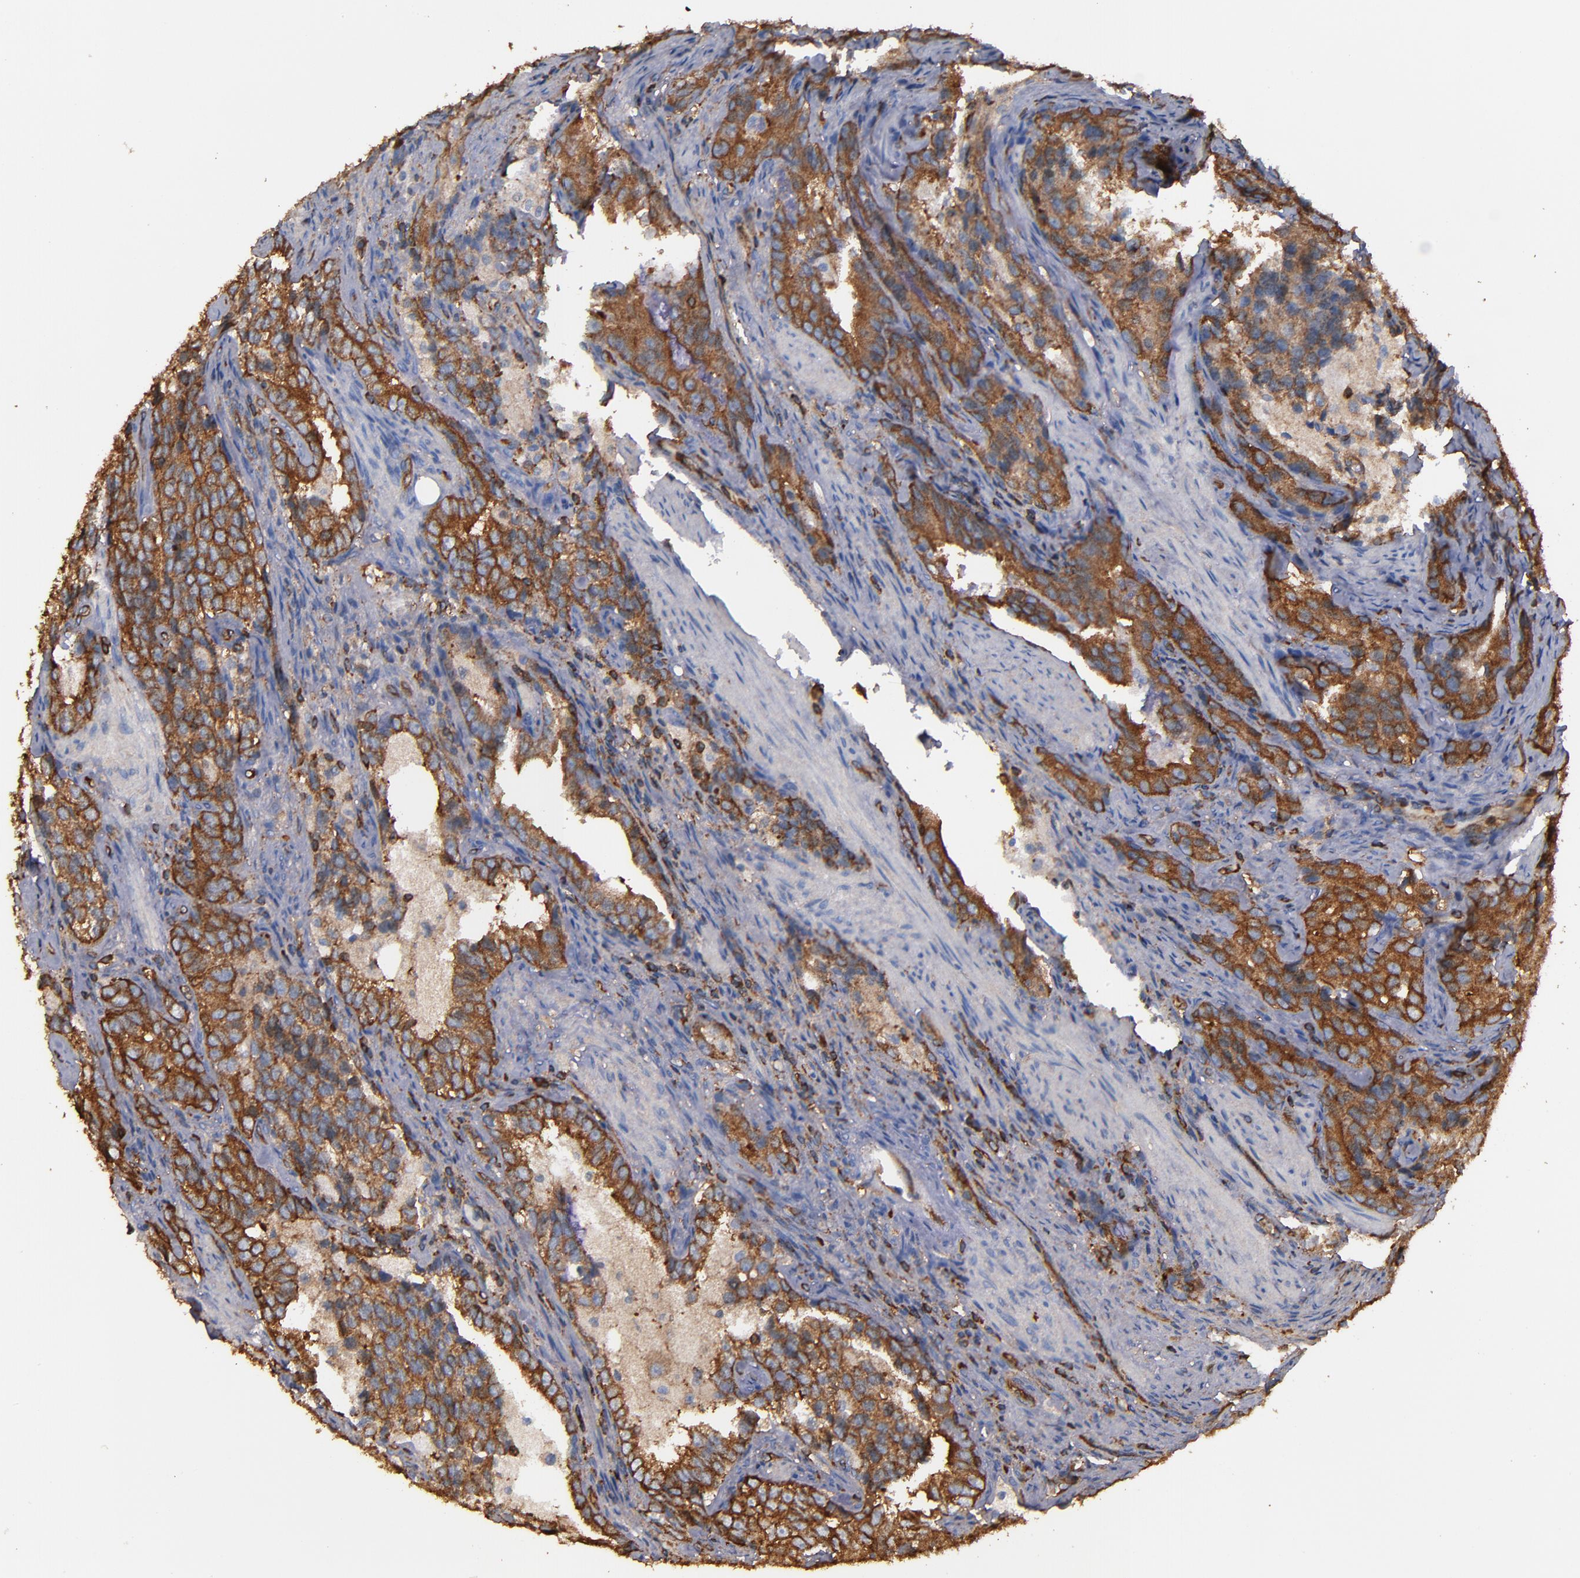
{"staining": {"intensity": "moderate", "quantity": ">75%", "location": "cytoplasmic/membranous"}, "tissue": "prostate cancer", "cell_type": "Tumor cells", "image_type": "cancer", "snomed": [{"axis": "morphology", "description": "Adenocarcinoma, High grade"}, {"axis": "topography", "description": "Prostate"}], "caption": "This is a micrograph of IHC staining of high-grade adenocarcinoma (prostate), which shows moderate expression in the cytoplasmic/membranous of tumor cells.", "gene": "ACTN4", "patient": {"sex": "male", "age": 63}}